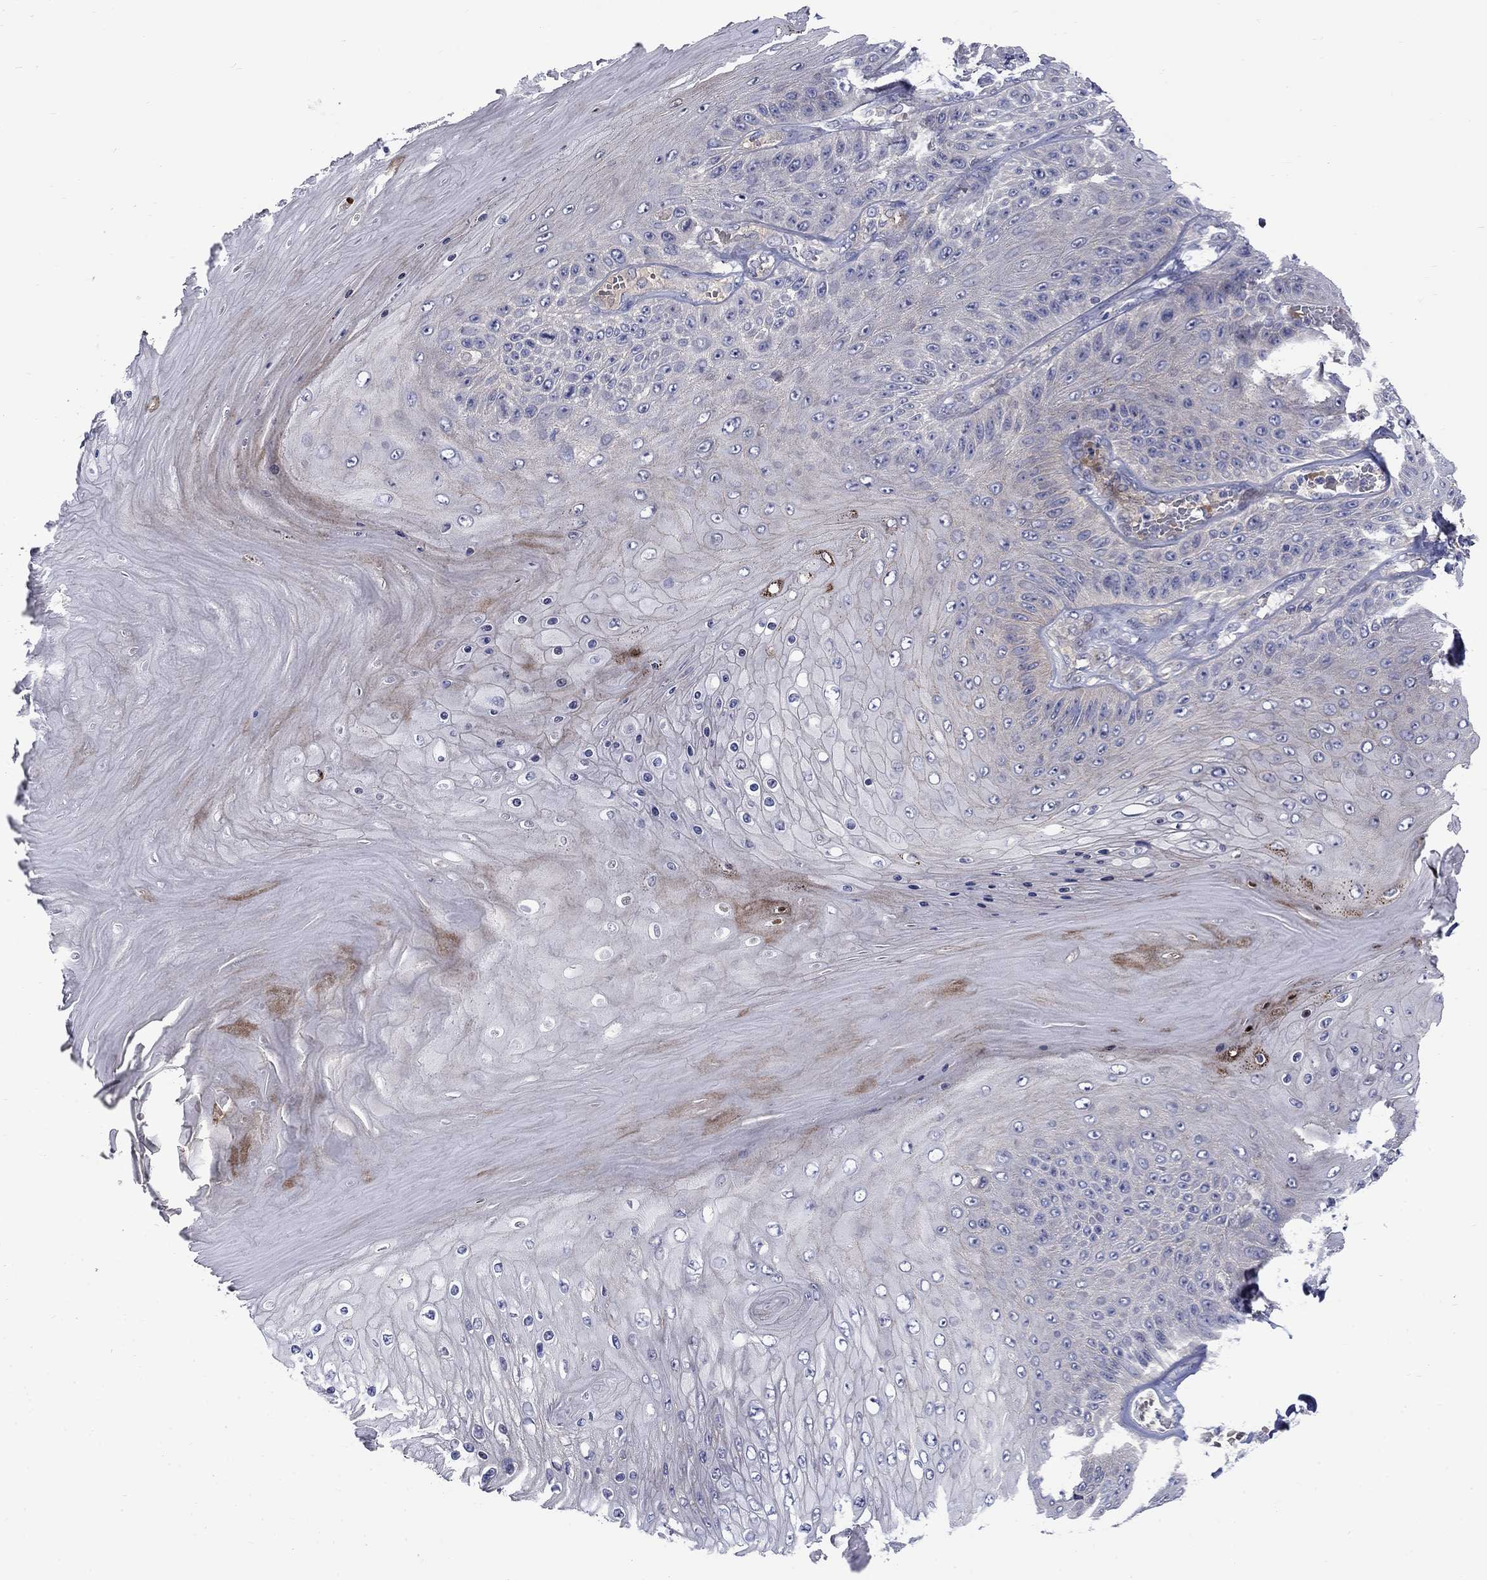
{"staining": {"intensity": "moderate", "quantity": "<25%", "location": "cytoplasmic/membranous"}, "tissue": "skin cancer", "cell_type": "Tumor cells", "image_type": "cancer", "snomed": [{"axis": "morphology", "description": "Squamous cell carcinoma, NOS"}, {"axis": "topography", "description": "Skin"}], "caption": "High-power microscopy captured an IHC micrograph of skin cancer, revealing moderate cytoplasmic/membranous expression in approximately <25% of tumor cells.", "gene": "SLC1A1", "patient": {"sex": "male", "age": 62}}